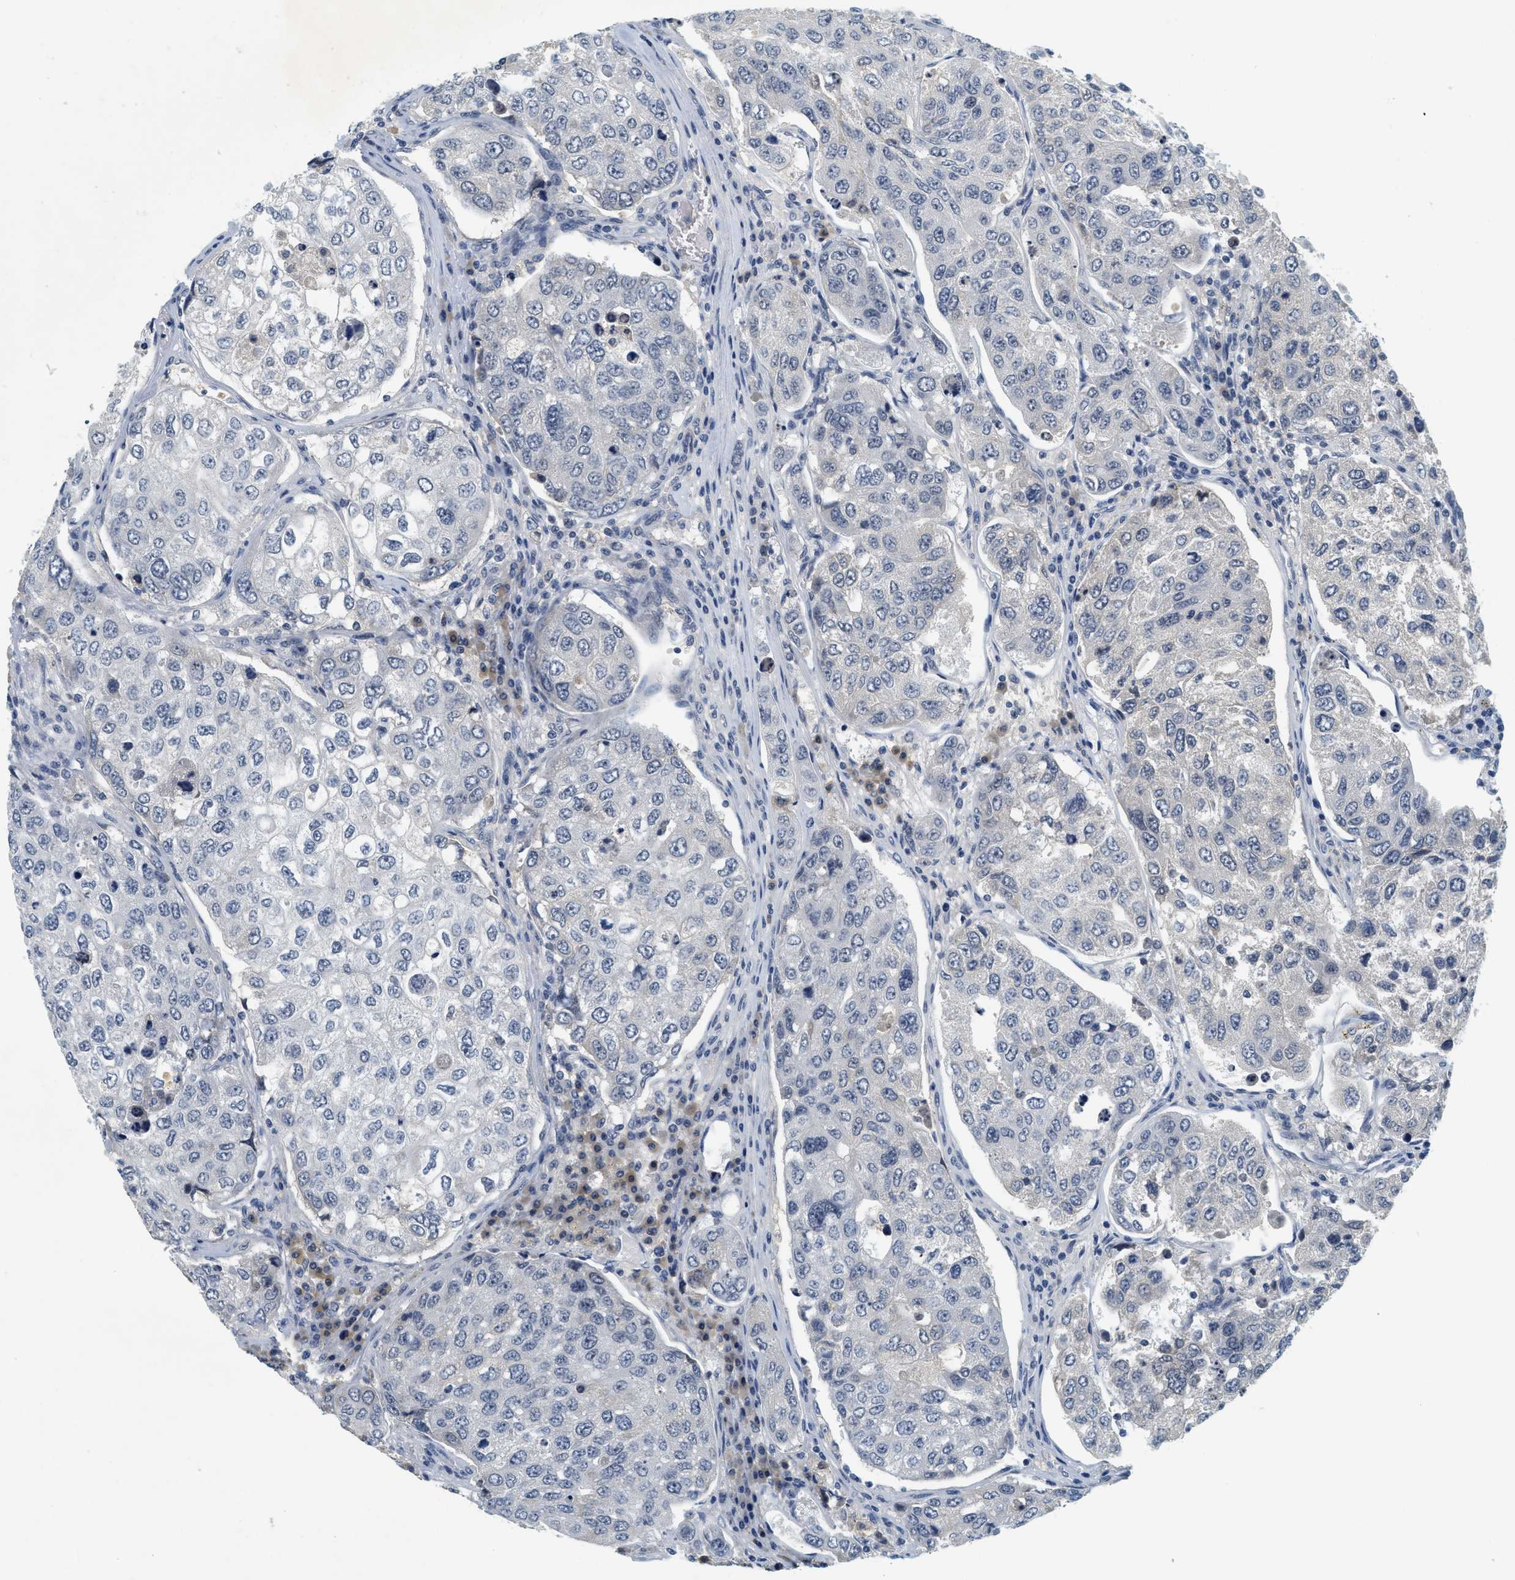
{"staining": {"intensity": "negative", "quantity": "none", "location": "none"}, "tissue": "urothelial cancer", "cell_type": "Tumor cells", "image_type": "cancer", "snomed": [{"axis": "morphology", "description": "Urothelial carcinoma, High grade"}, {"axis": "topography", "description": "Lymph node"}, {"axis": "topography", "description": "Urinary bladder"}], "caption": "Tumor cells are negative for brown protein staining in high-grade urothelial carcinoma.", "gene": "MZF1", "patient": {"sex": "male", "age": 51}}